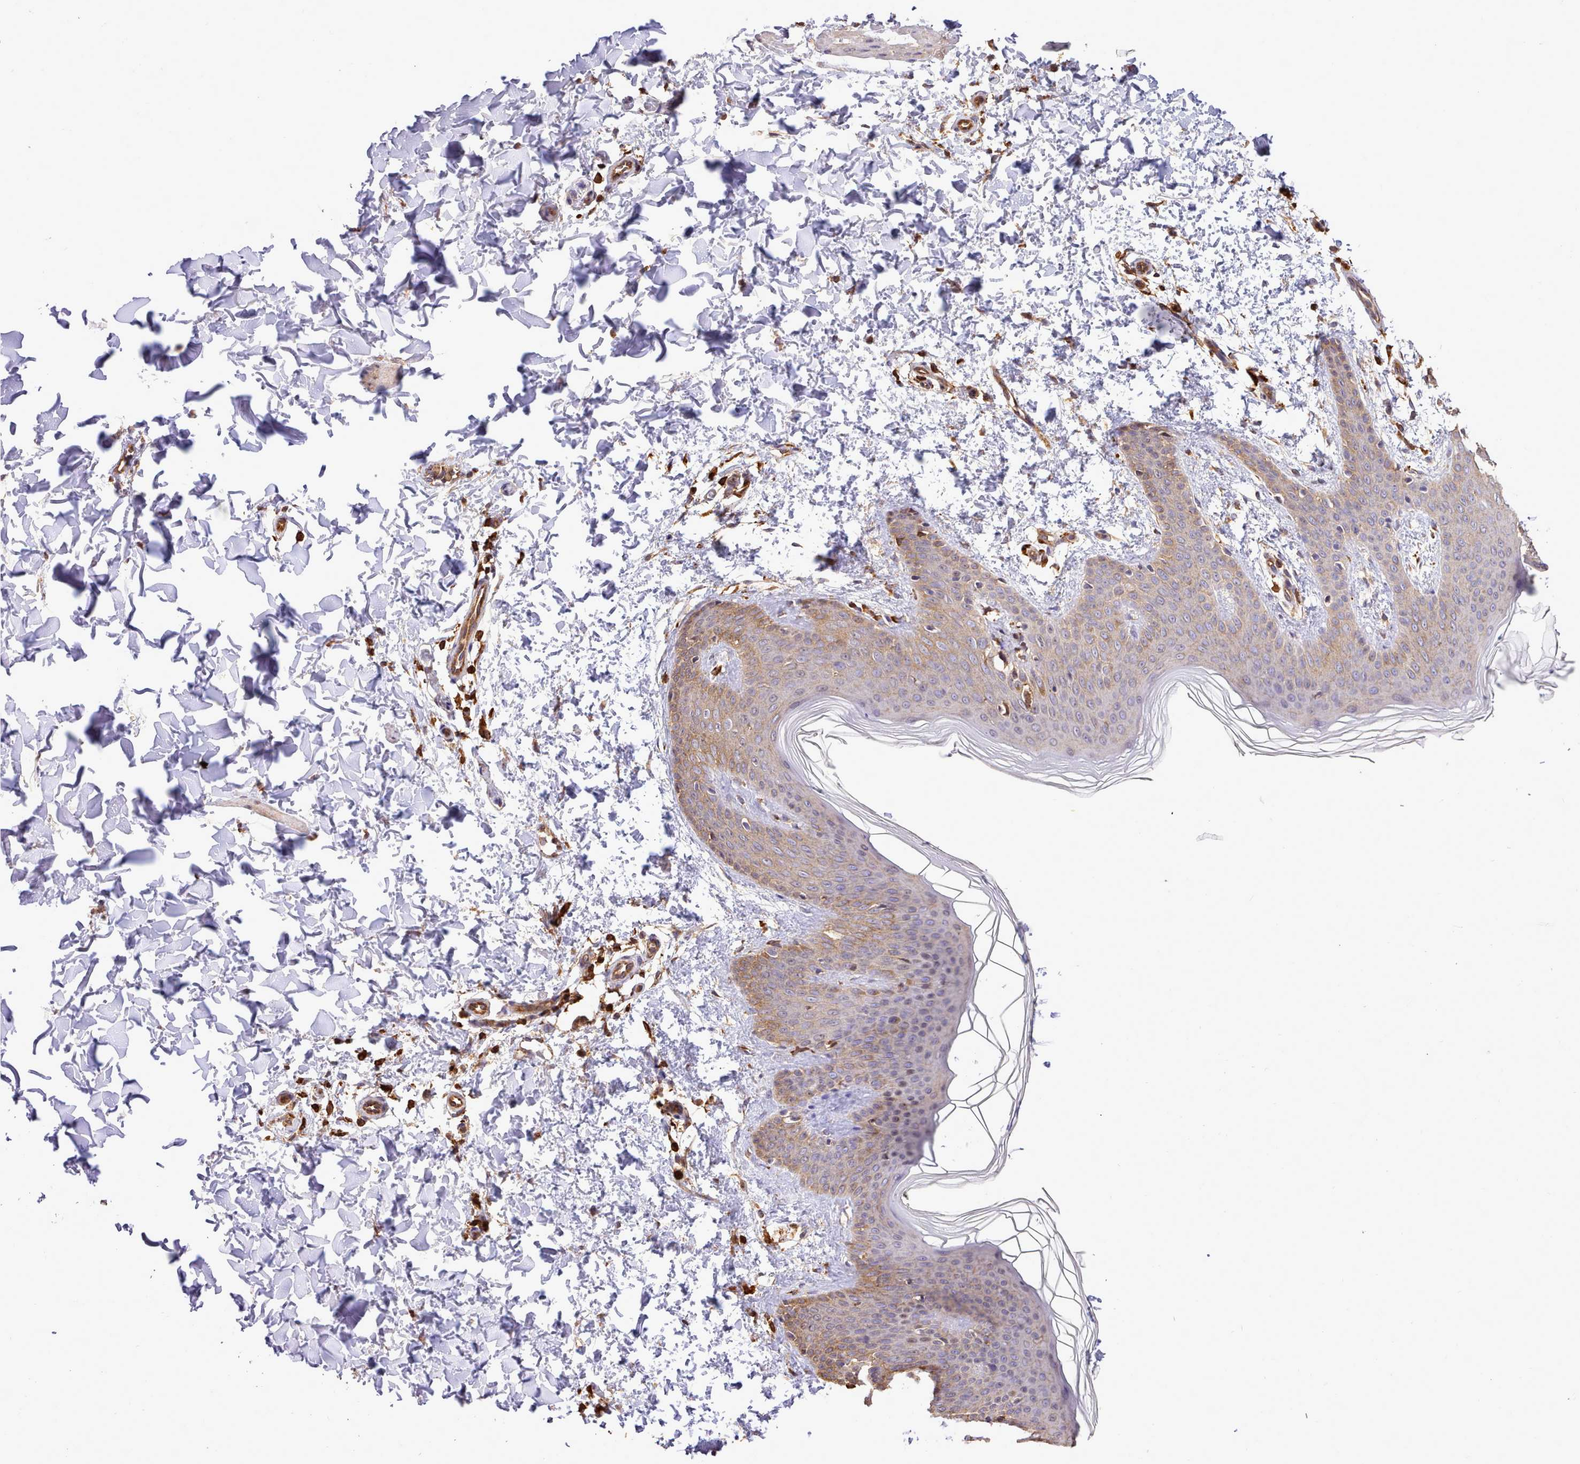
{"staining": {"intensity": "weak", "quantity": ">75%", "location": "cytoplasmic/membranous"}, "tissue": "skin", "cell_type": "Fibroblasts", "image_type": "normal", "snomed": [{"axis": "morphology", "description": "Normal tissue, NOS"}, {"axis": "topography", "description": "Skin"}], "caption": "Protein expression analysis of benign skin demonstrates weak cytoplasmic/membranous staining in about >75% of fibroblasts. (DAB IHC with brightfield microscopy, high magnification).", "gene": "CAPZA1", "patient": {"sex": "male", "age": 36}}